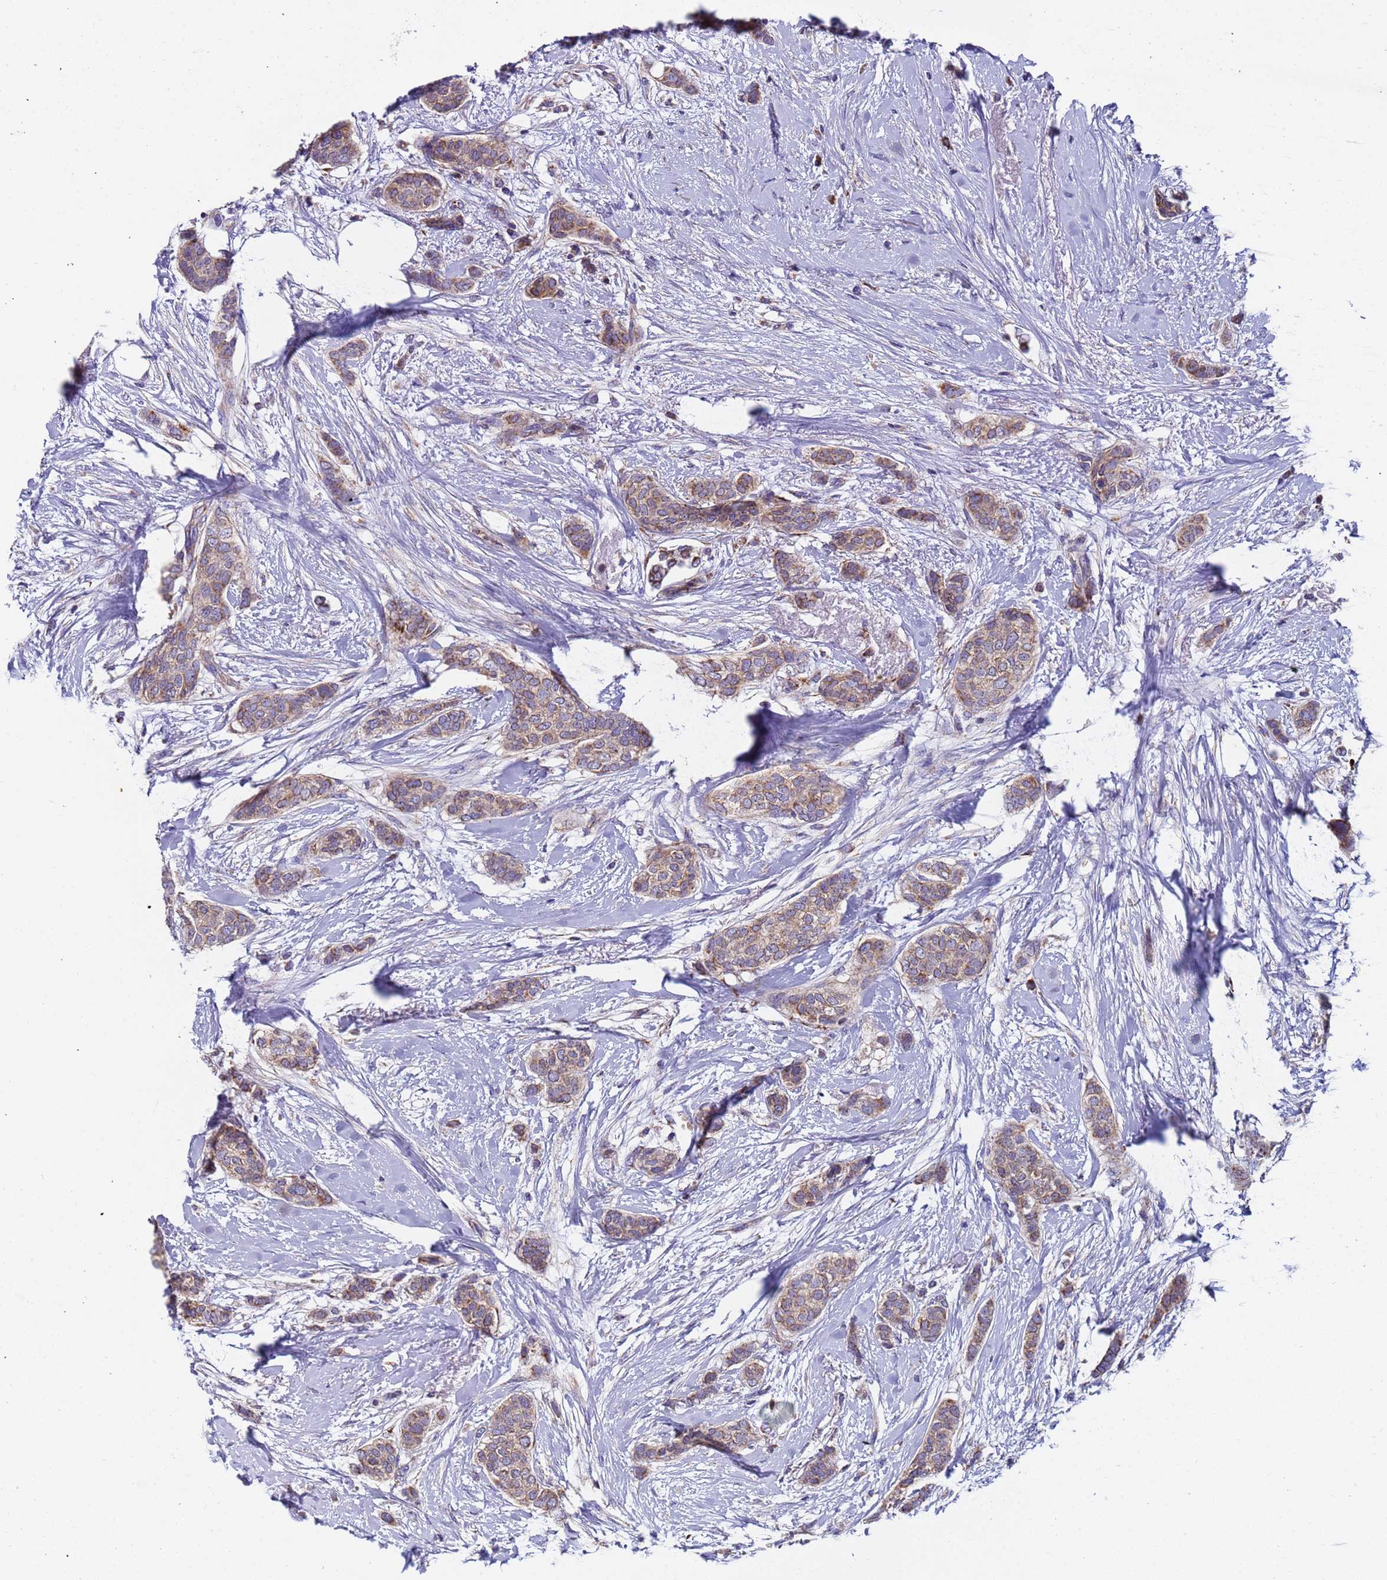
{"staining": {"intensity": "weak", "quantity": ">75%", "location": "cytoplasmic/membranous"}, "tissue": "breast cancer", "cell_type": "Tumor cells", "image_type": "cancer", "snomed": [{"axis": "morphology", "description": "Duct carcinoma"}, {"axis": "topography", "description": "Breast"}], "caption": "Protein expression analysis of breast cancer demonstrates weak cytoplasmic/membranous positivity in about >75% of tumor cells.", "gene": "TMEM126A", "patient": {"sex": "female", "age": 72}}